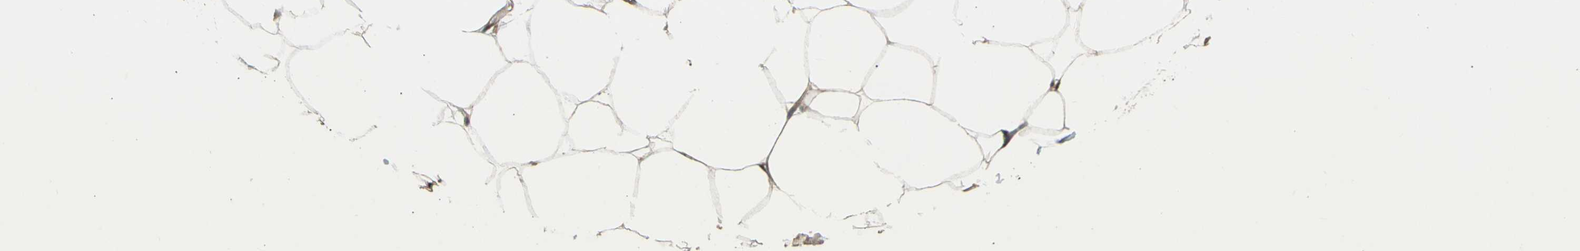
{"staining": {"intensity": "negative", "quantity": "none", "location": "none"}, "tissue": "adipose tissue", "cell_type": "Adipocytes", "image_type": "normal", "snomed": [{"axis": "morphology", "description": "Normal tissue, NOS"}, {"axis": "topography", "description": "Breast"}, {"axis": "topography", "description": "Adipose tissue"}], "caption": "Adipocytes show no significant staining in normal adipose tissue. Brightfield microscopy of IHC stained with DAB (brown) and hematoxylin (blue), captured at high magnification.", "gene": "EFNB2", "patient": {"sex": "female", "age": 25}}